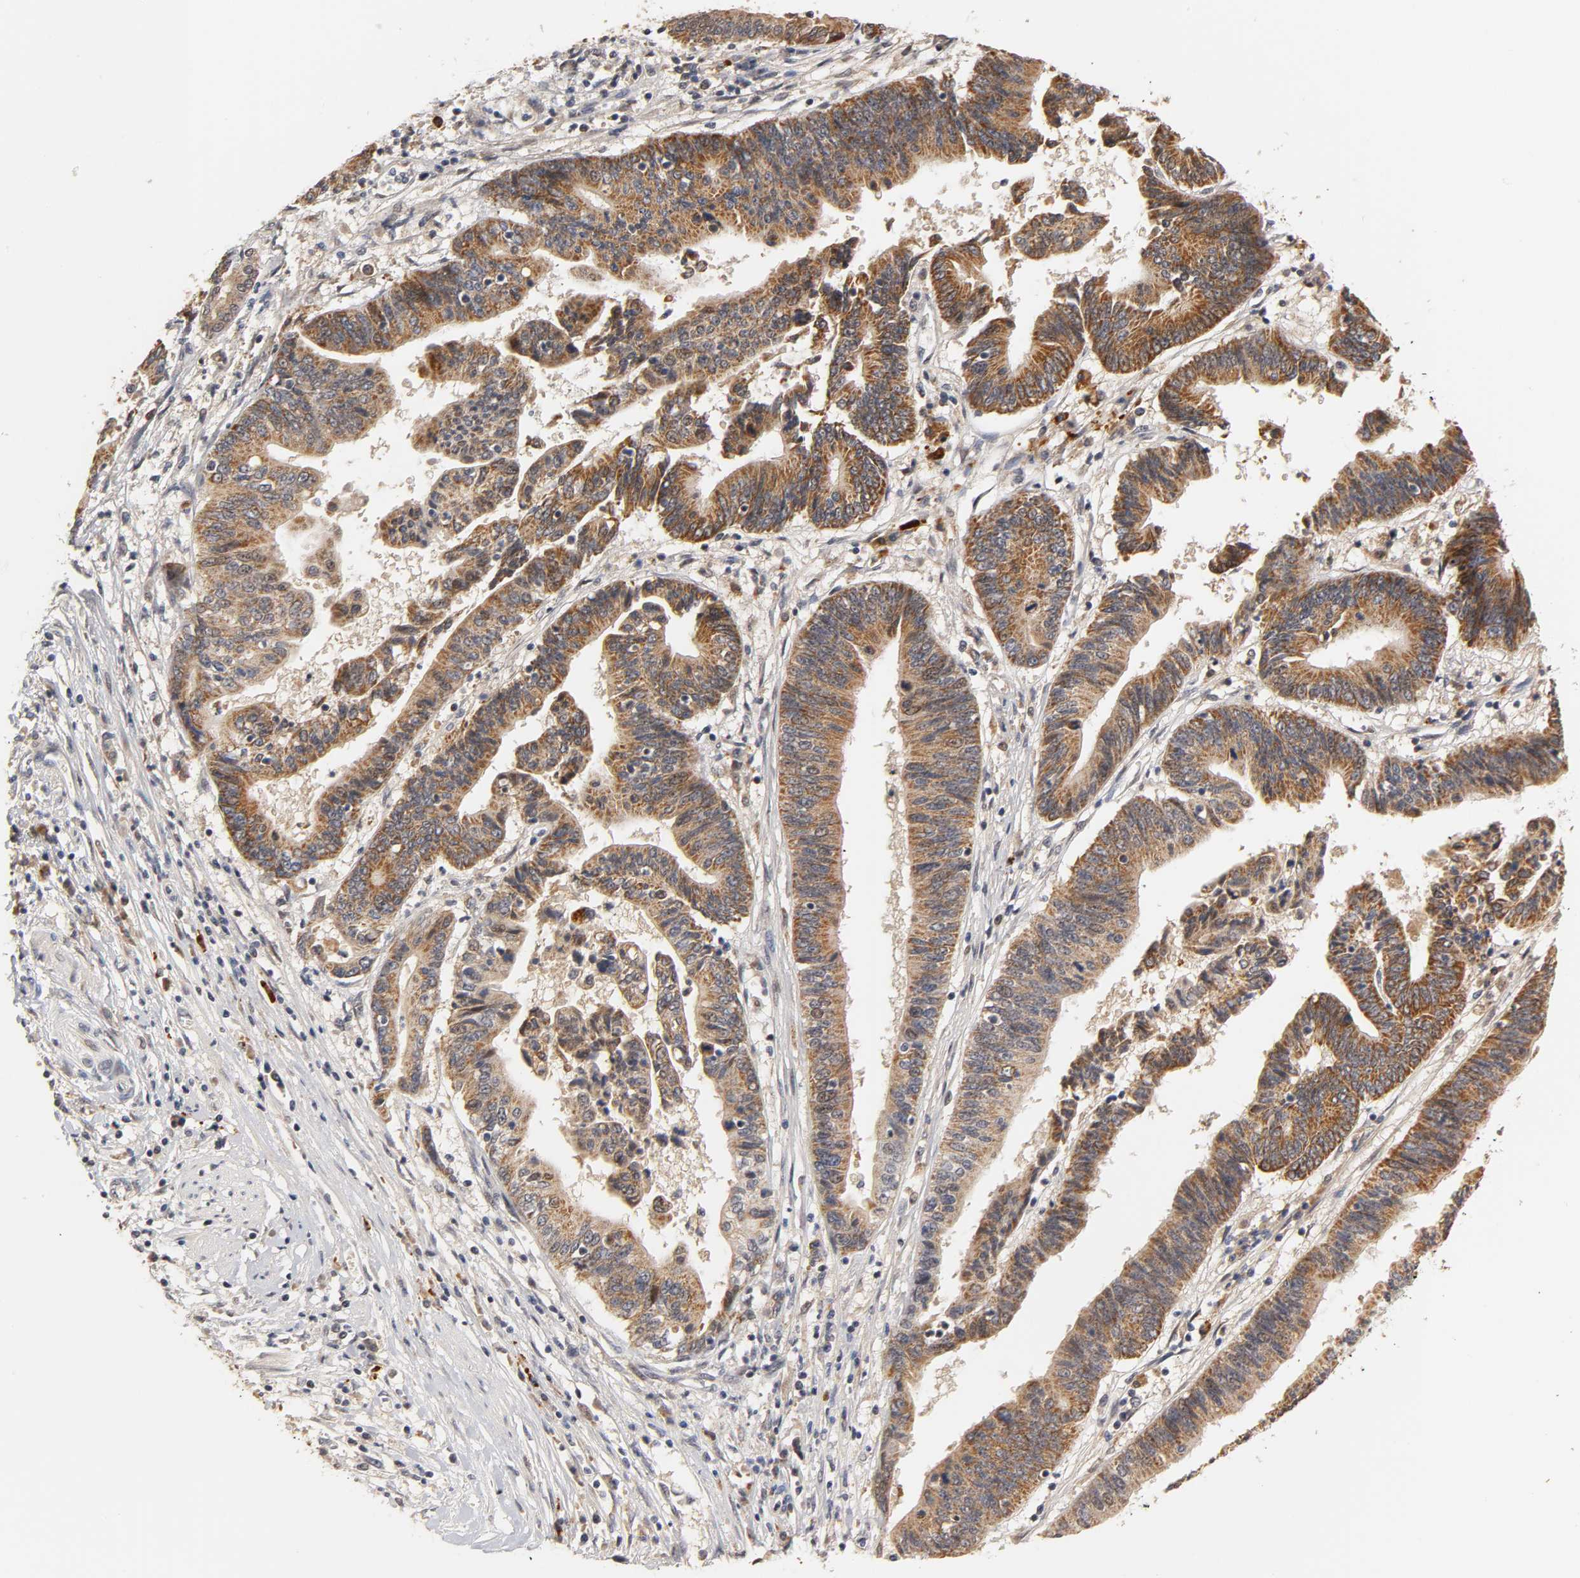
{"staining": {"intensity": "strong", "quantity": ">75%", "location": "cytoplasmic/membranous,nuclear"}, "tissue": "pancreatic cancer", "cell_type": "Tumor cells", "image_type": "cancer", "snomed": [{"axis": "morphology", "description": "Adenocarcinoma, NOS"}, {"axis": "topography", "description": "Pancreas"}], "caption": "An immunohistochemistry (IHC) histopathology image of tumor tissue is shown. Protein staining in brown highlights strong cytoplasmic/membranous and nuclear positivity in adenocarcinoma (pancreatic) within tumor cells.", "gene": "GSTZ1", "patient": {"sex": "female", "age": 48}}